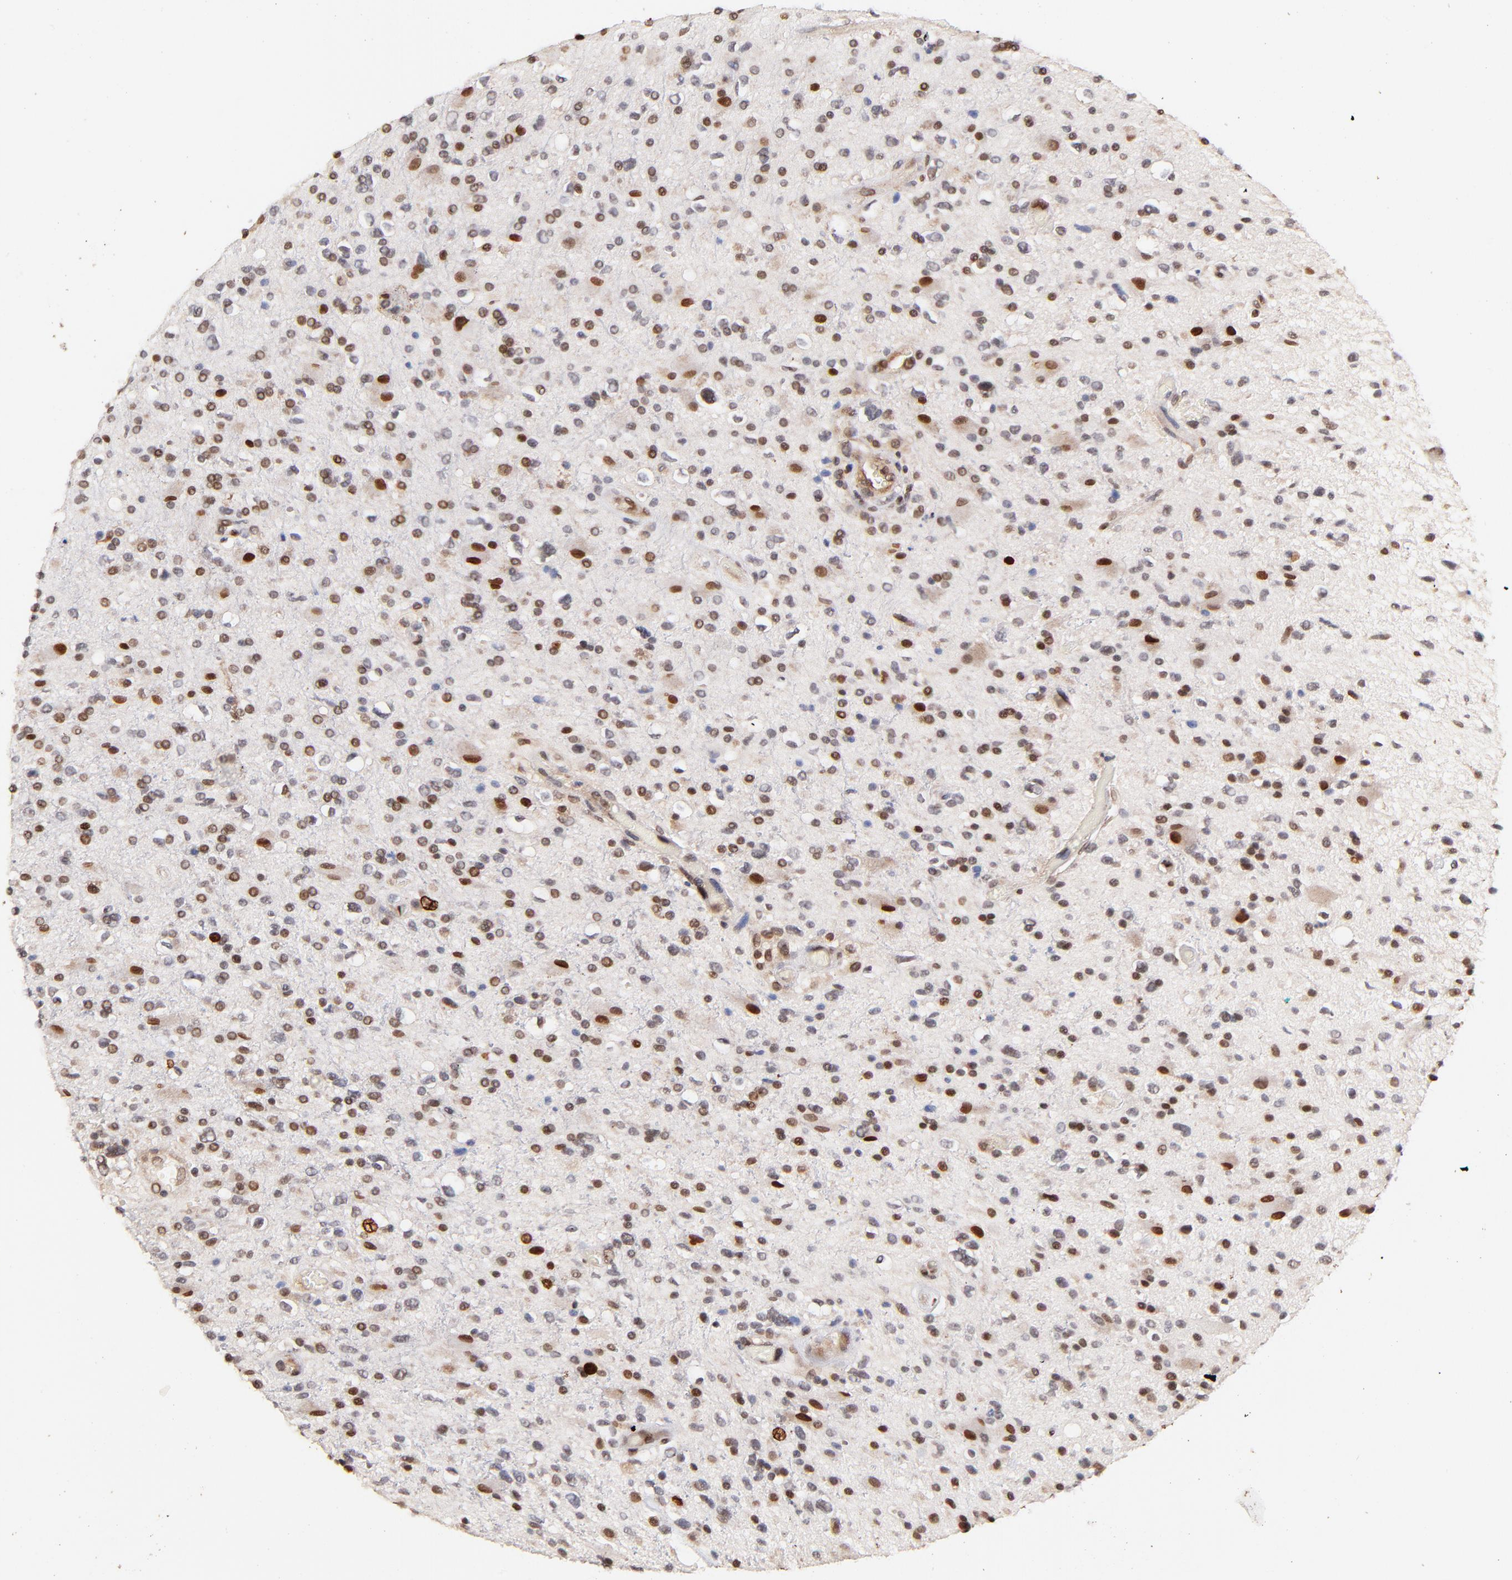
{"staining": {"intensity": "moderate", "quantity": "<25%", "location": "cytoplasmic/membranous,nuclear"}, "tissue": "glioma", "cell_type": "Tumor cells", "image_type": "cancer", "snomed": [{"axis": "morphology", "description": "Glioma, malignant, High grade"}, {"axis": "topography", "description": "Brain"}], "caption": "This micrograph exhibits immunohistochemistry (IHC) staining of human glioma, with low moderate cytoplasmic/membranous and nuclear positivity in about <25% of tumor cells.", "gene": "ZFP92", "patient": {"sex": "male", "age": 33}}